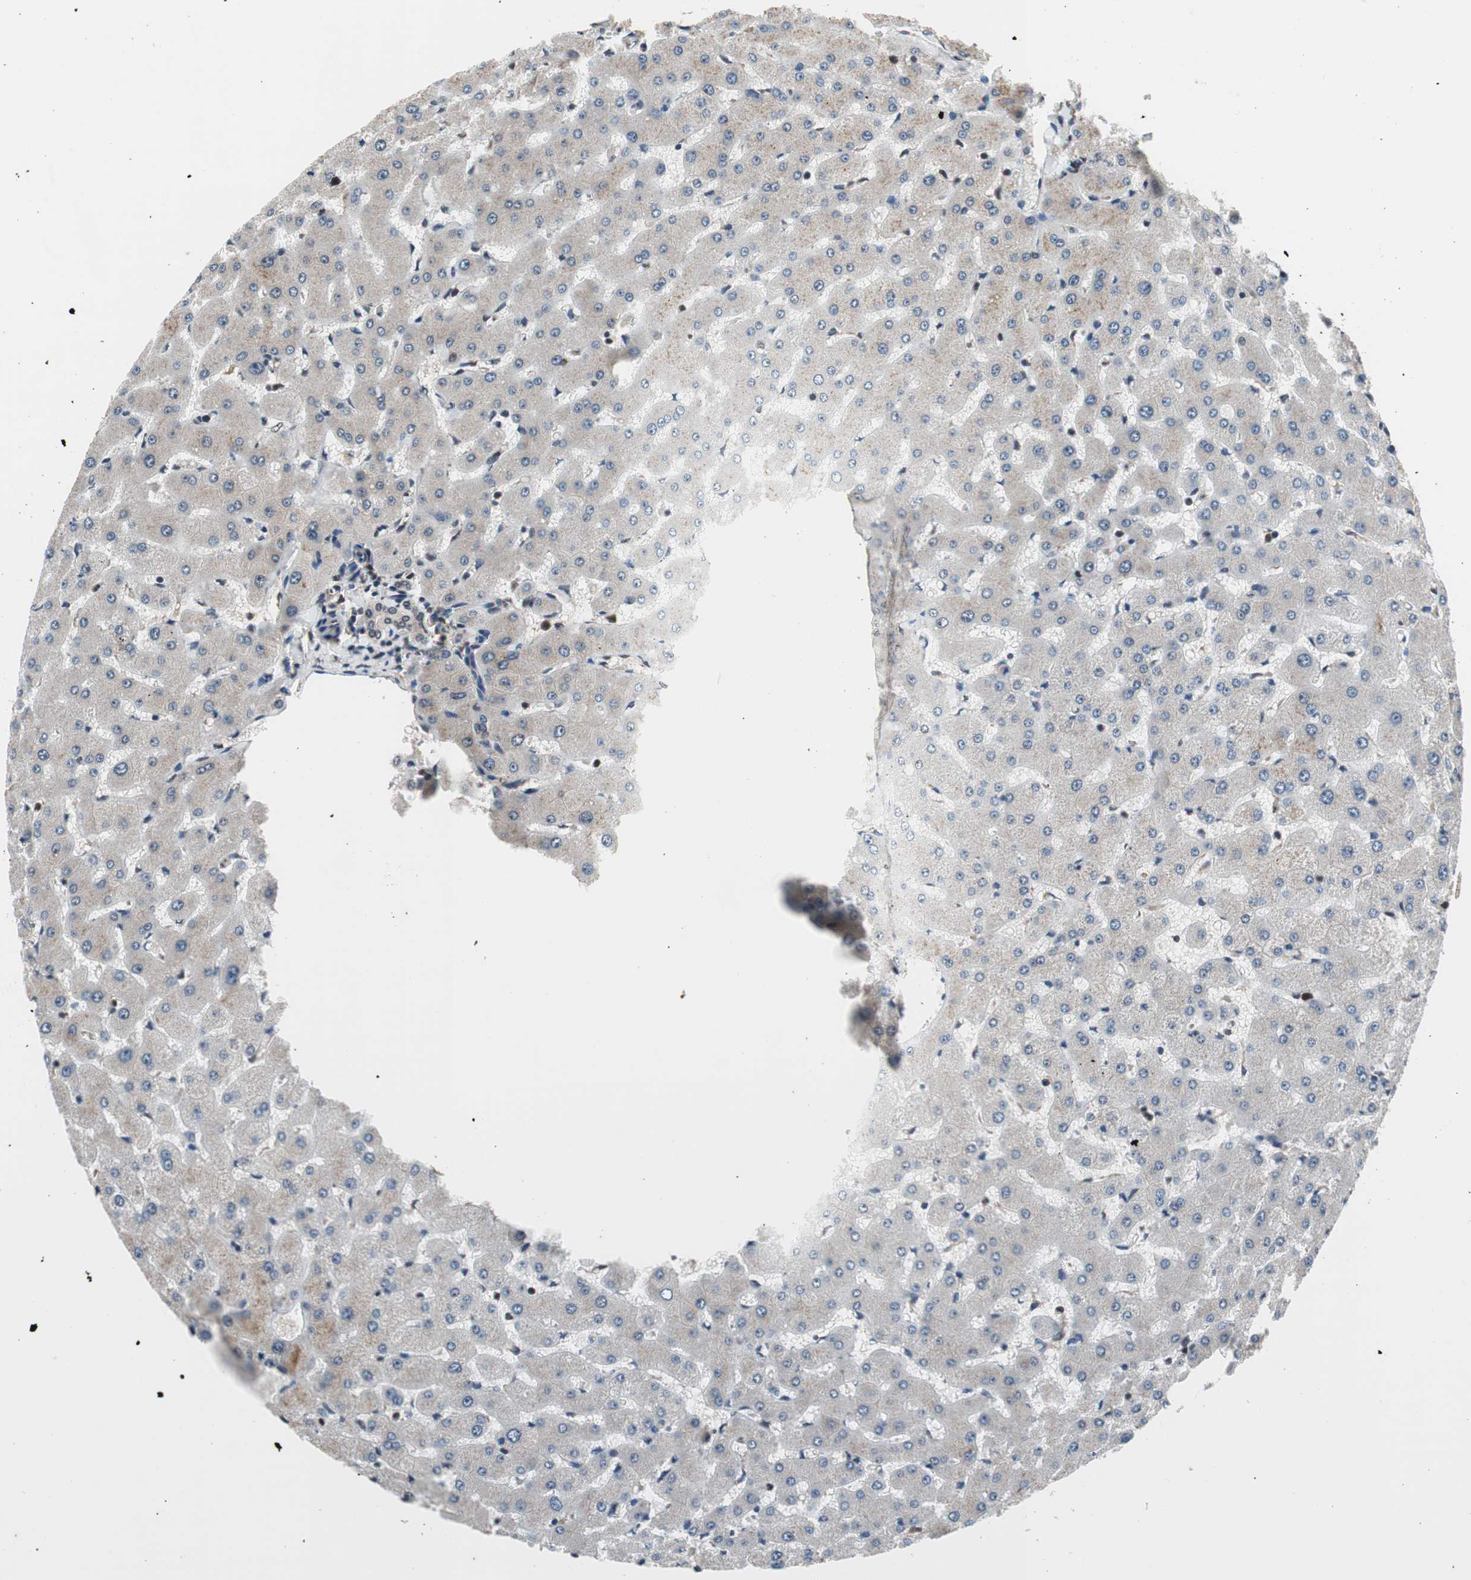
{"staining": {"intensity": "negative", "quantity": "none", "location": "none"}, "tissue": "liver", "cell_type": "Cholangiocytes", "image_type": "normal", "snomed": [{"axis": "morphology", "description": "Normal tissue, NOS"}, {"axis": "topography", "description": "Liver"}], "caption": "Liver was stained to show a protein in brown. There is no significant expression in cholangiocytes. Nuclei are stained in blue.", "gene": "RFC1", "patient": {"sex": "female", "age": 63}}